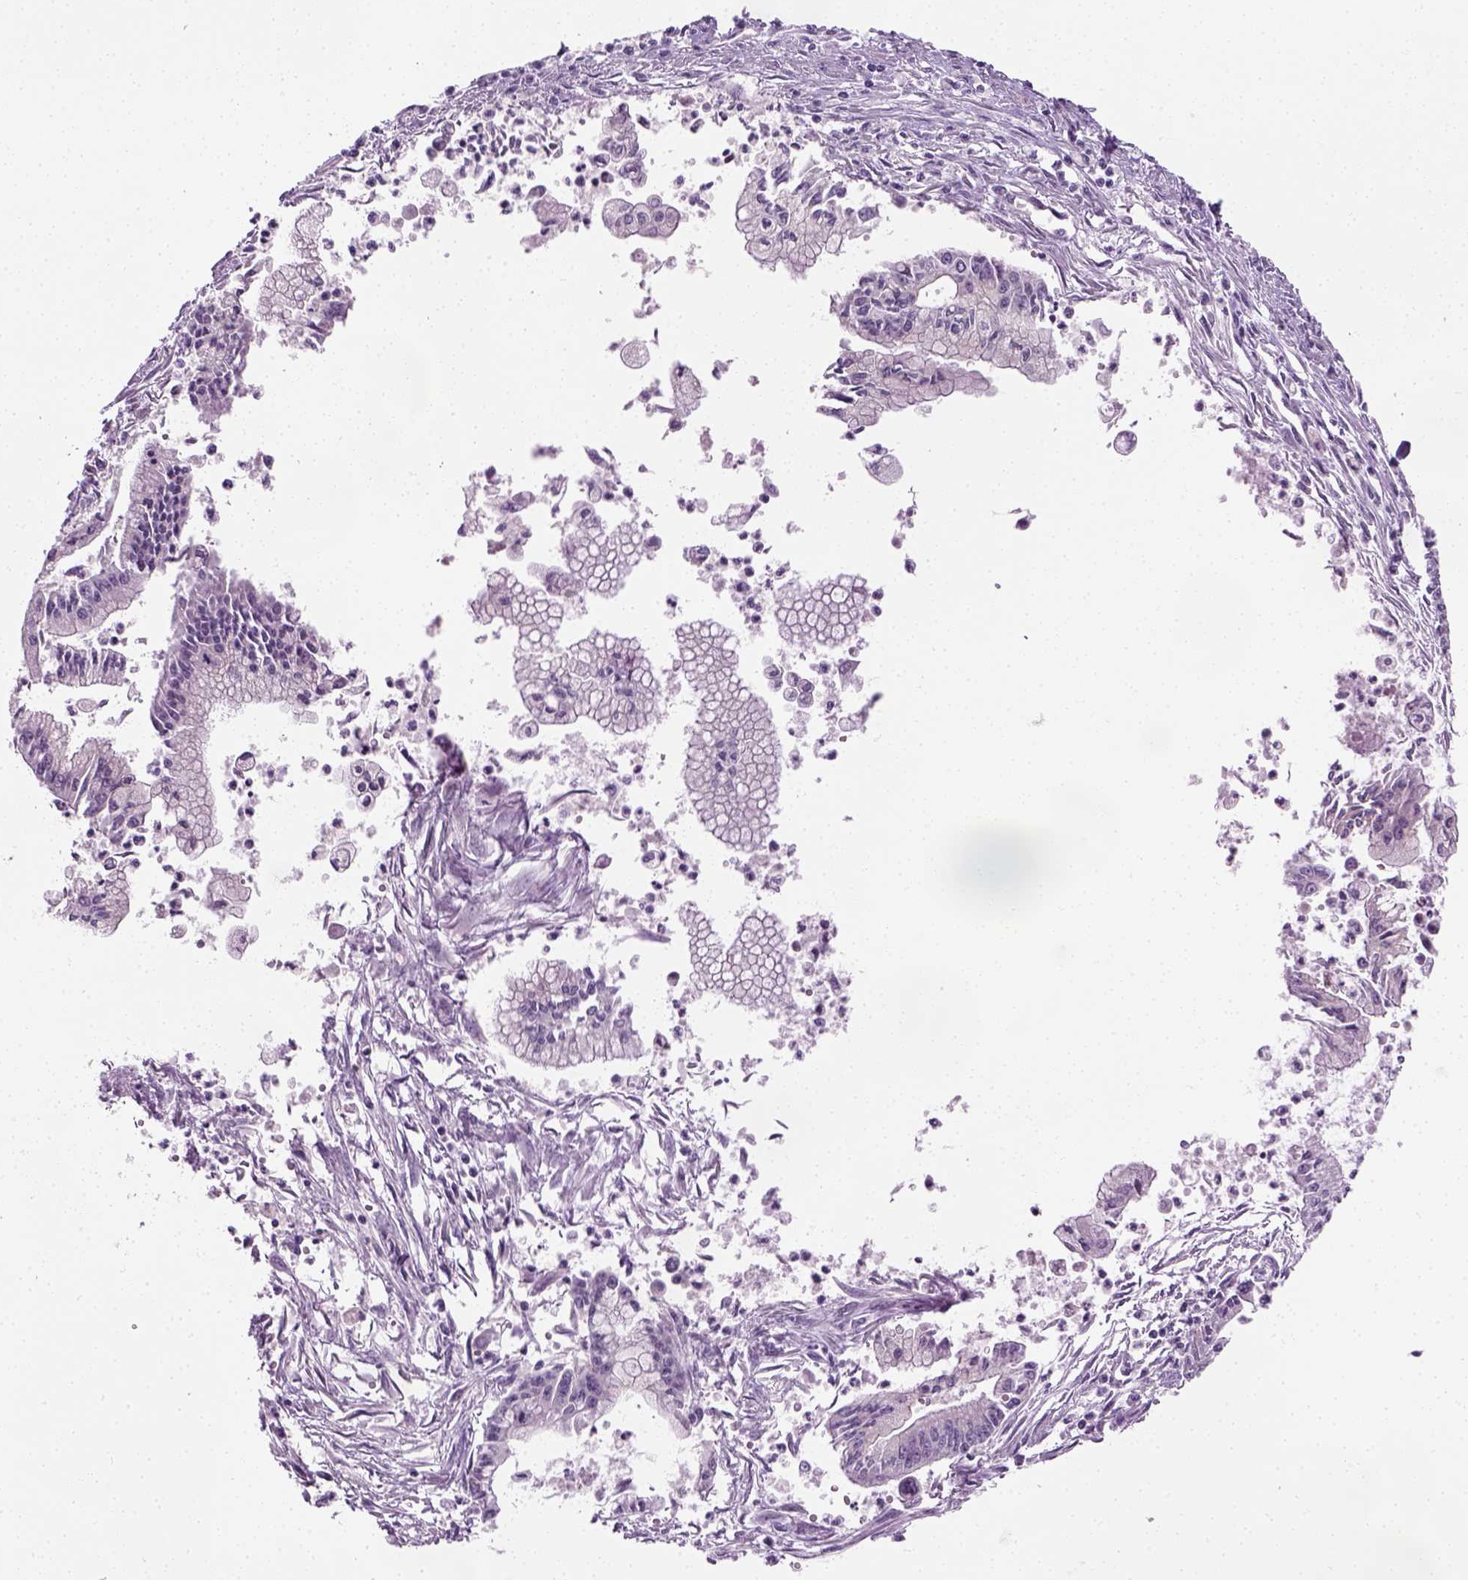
{"staining": {"intensity": "negative", "quantity": "none", "location": "none"}, "tissue": "pancreatic cancer", "cell_type": "Tumor cells", "image_type": "cancer", "snomed": [{"axis": "morphology", "description": "Adenocarcinoma, NOS"}, {"axis": "topography", "description": "Pancreas"}], "caption": "Tumor cells show no significant protein staining in pancreatic cancer (adenocarcinoma).", "gene": "CIBAR2", "patient": {"sex": "female", "age": 65}}